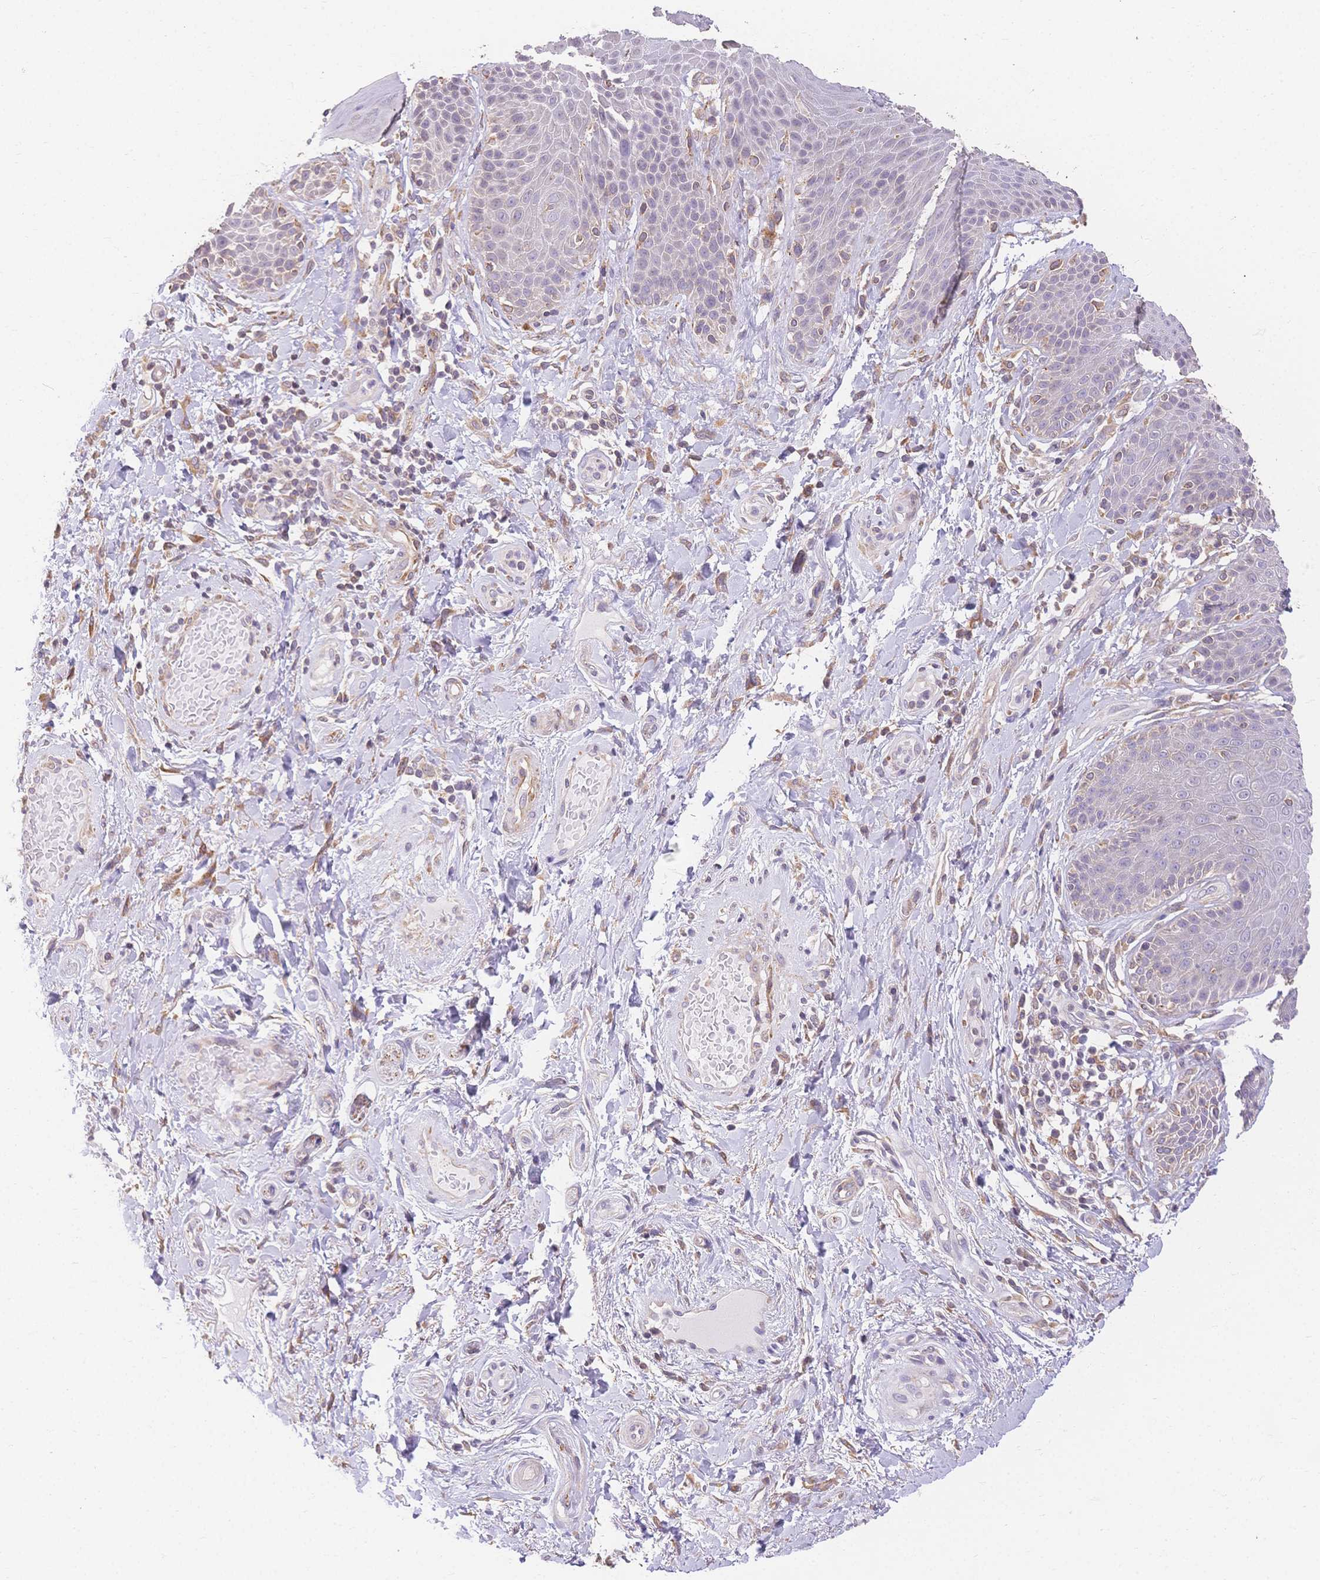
{"staining": {"intensity": "negative", "quantity": "none", "location": "none"}, "tissue": "skin", "cell_type": "Epidermal cells", "image_type": "normal", "snomed": [{"axis": "morphology", "description": "Normal tissue, NOS"}, {"axis": "topography", "description": "Anal"}, {"axis": "topography", "description": "Peripheral nerve tissue"}], "caption": "High magnification brightfield microscopy of normal skin stained with DAB (brown) and counterstained with hematoxylin (blue): epidermal cells show no significant expression. (Brightfield microscopy of DAB (3,3'-diaminobenzidine) immunohistochemistry (IHC) at high magnification).", "gene": "HS3ST5", "patient": {"sex": "male", "age": 51}}